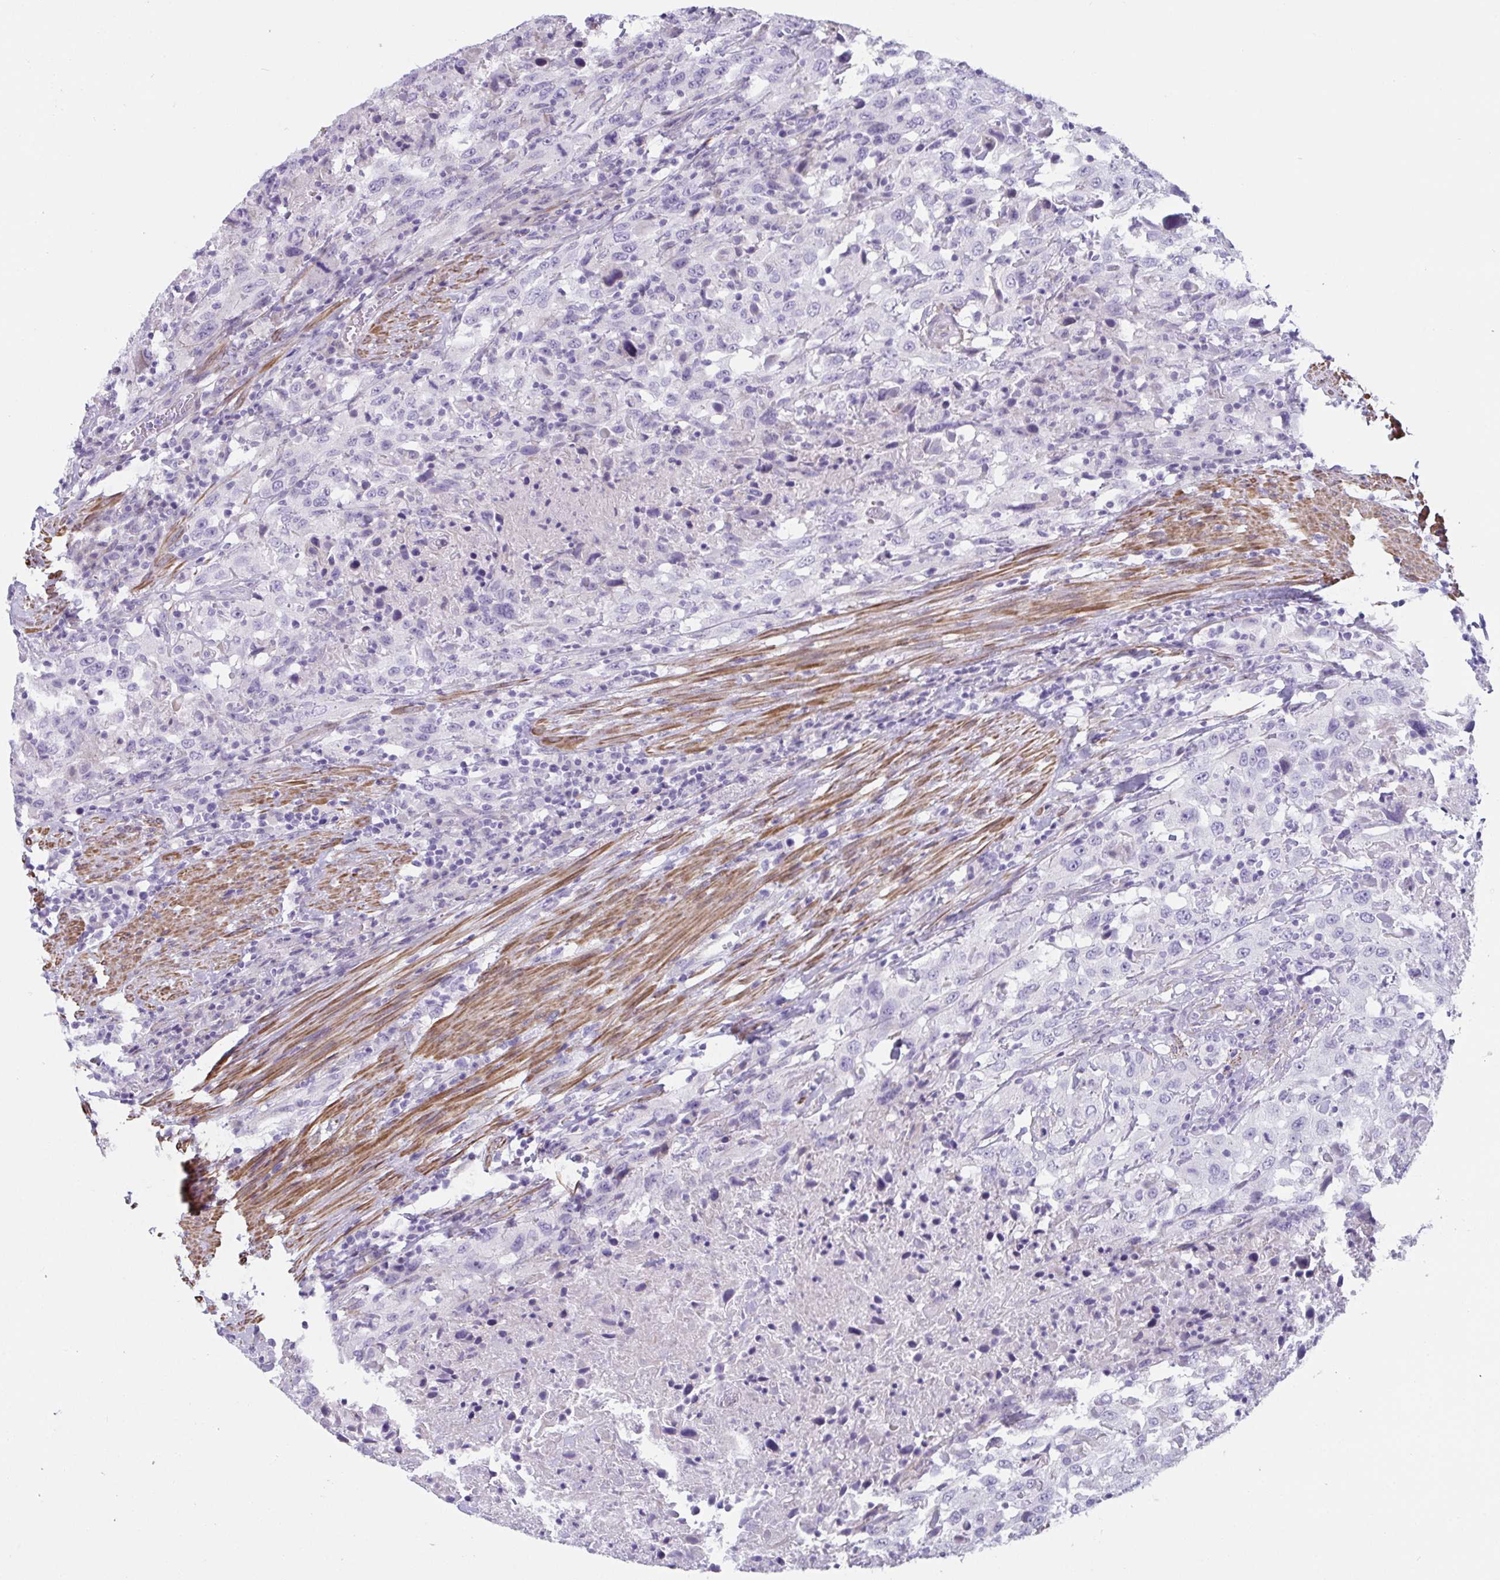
{"staining": {"intensity": "negative", "quantity": "none", "location": "none"}, "tissue": "urothelial cancer", "cell_type": "Tumor cells", "image_type": "cancer", "snomed": [{"axis": "morphology", "description": "Urothelial carcinoma, High grade"}, {"axis": "topography", "description": "Urinary bladder"}], "caption": "This is an IHC histopathology image of high-grade urothelial carcinoma. There is no positivity in tumor cells.", "gene": "OR5P3", "patient": {"sex": "male", "age": 61}}